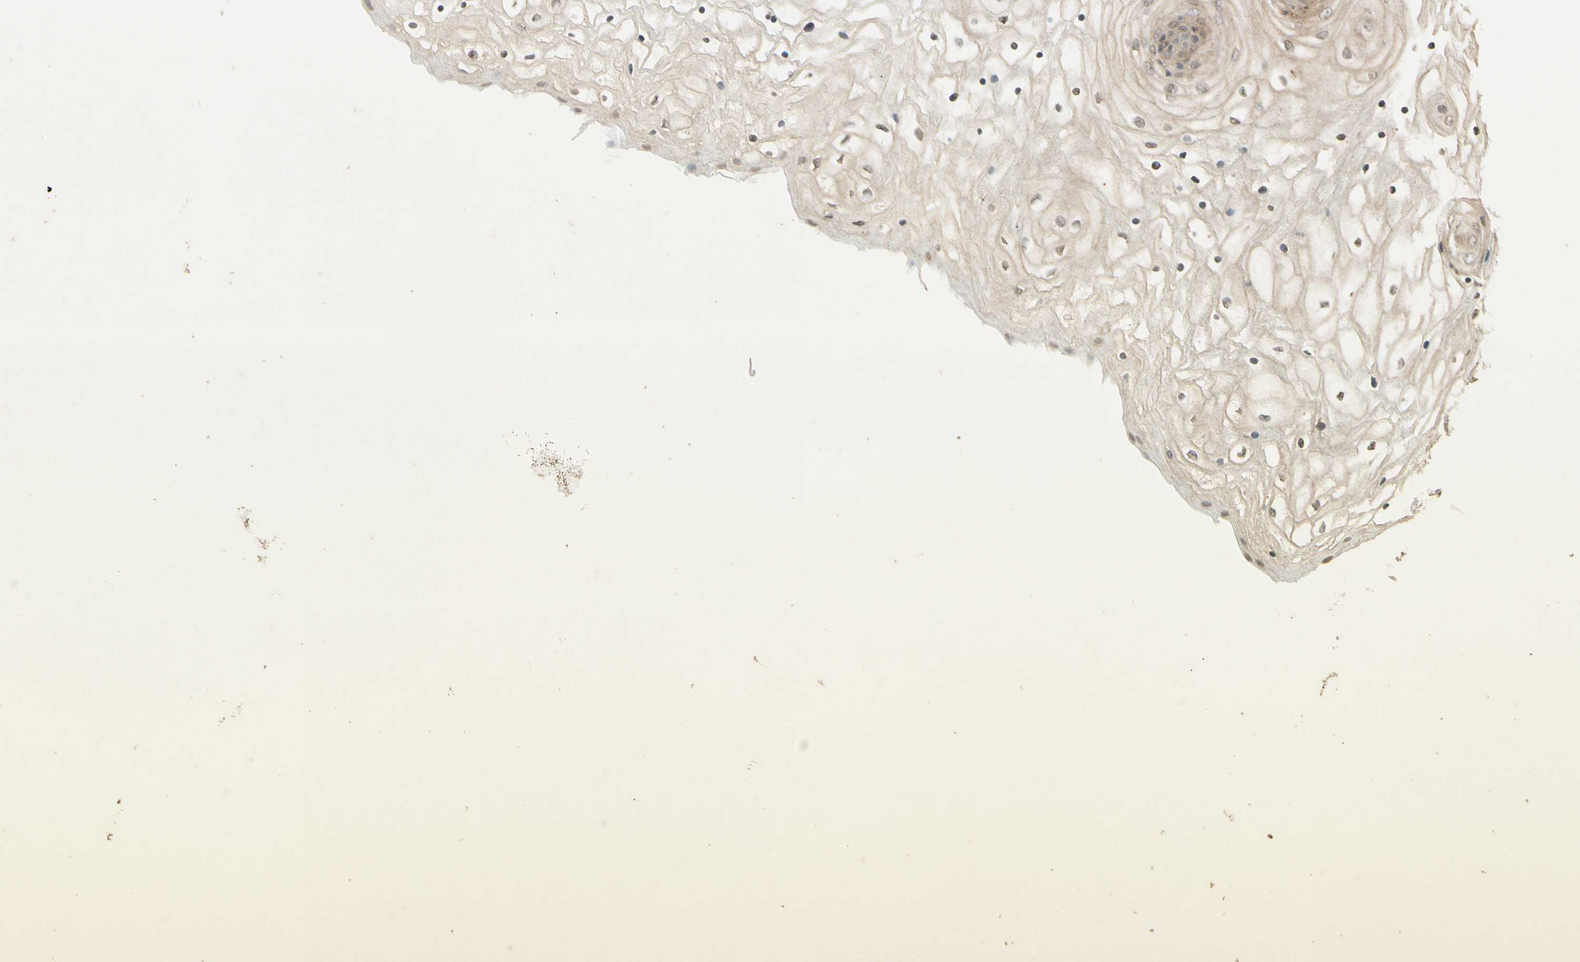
{"staining": {"intensity": "moderate", "quantity": ">75%", "location": "cytoplasmic/membranous"}, "tissue": "vagina", "cell_type": "Squamous epithelial cells", "image_type": "normal", "snomed": [{"axis": "morphology", "description": "Normal tissue, NOS"}, {"axis": "topography", "description": "Vagina"}], "caption": "Moderate cytoplasmic/membranous staining is identified in approximately >75% of squamous epithelial cells in normal vagina. The protein of interest is stained brown, and the nuclei are stained in blue (DAB IHC with brightfield microscopy, high magnification).", "gene": "SMAD9", "patient": {"sex": "female", "age": 34}}